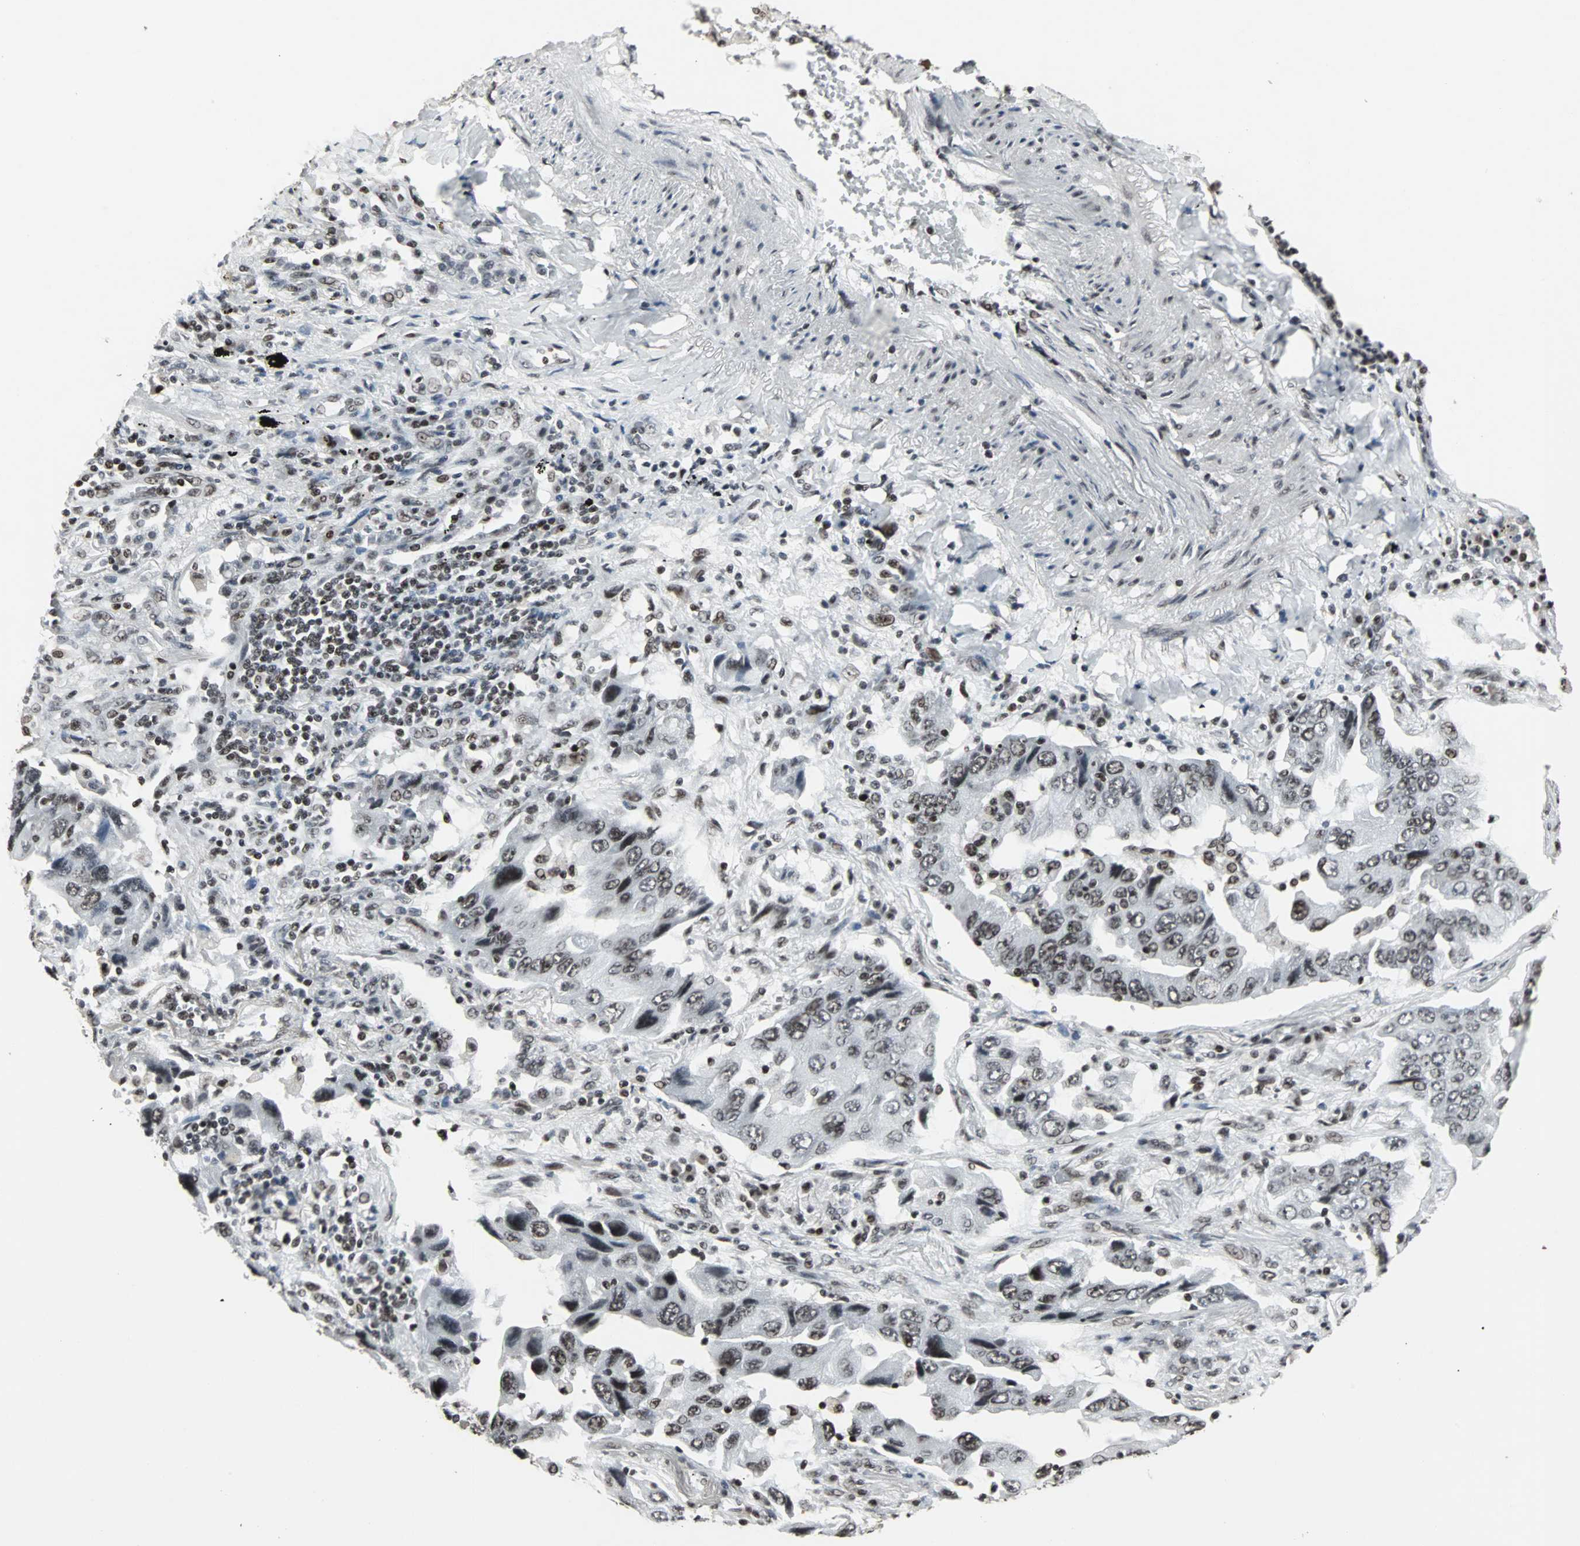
{"staining": {"intensity": "weak", "quantity": ">75%", "location": "nuclear"}, "tissue": "lung cancer", "cell_type": "Tumor cells", "image_type": "cancer", "snomed": [{"axis": "morphology", "description": "Adenocarcinoma, NOS"}, {"axis": "topography", "description": "Lung"}], "caption": "Approximately >75% of tumor cells in lung adenocarcinoma demonstrate weak nuclear protein positivity as visualized by brown immunohistochemical staining.", "gene": "PNKP", "patient": {"sex": "female", "age": 65}}